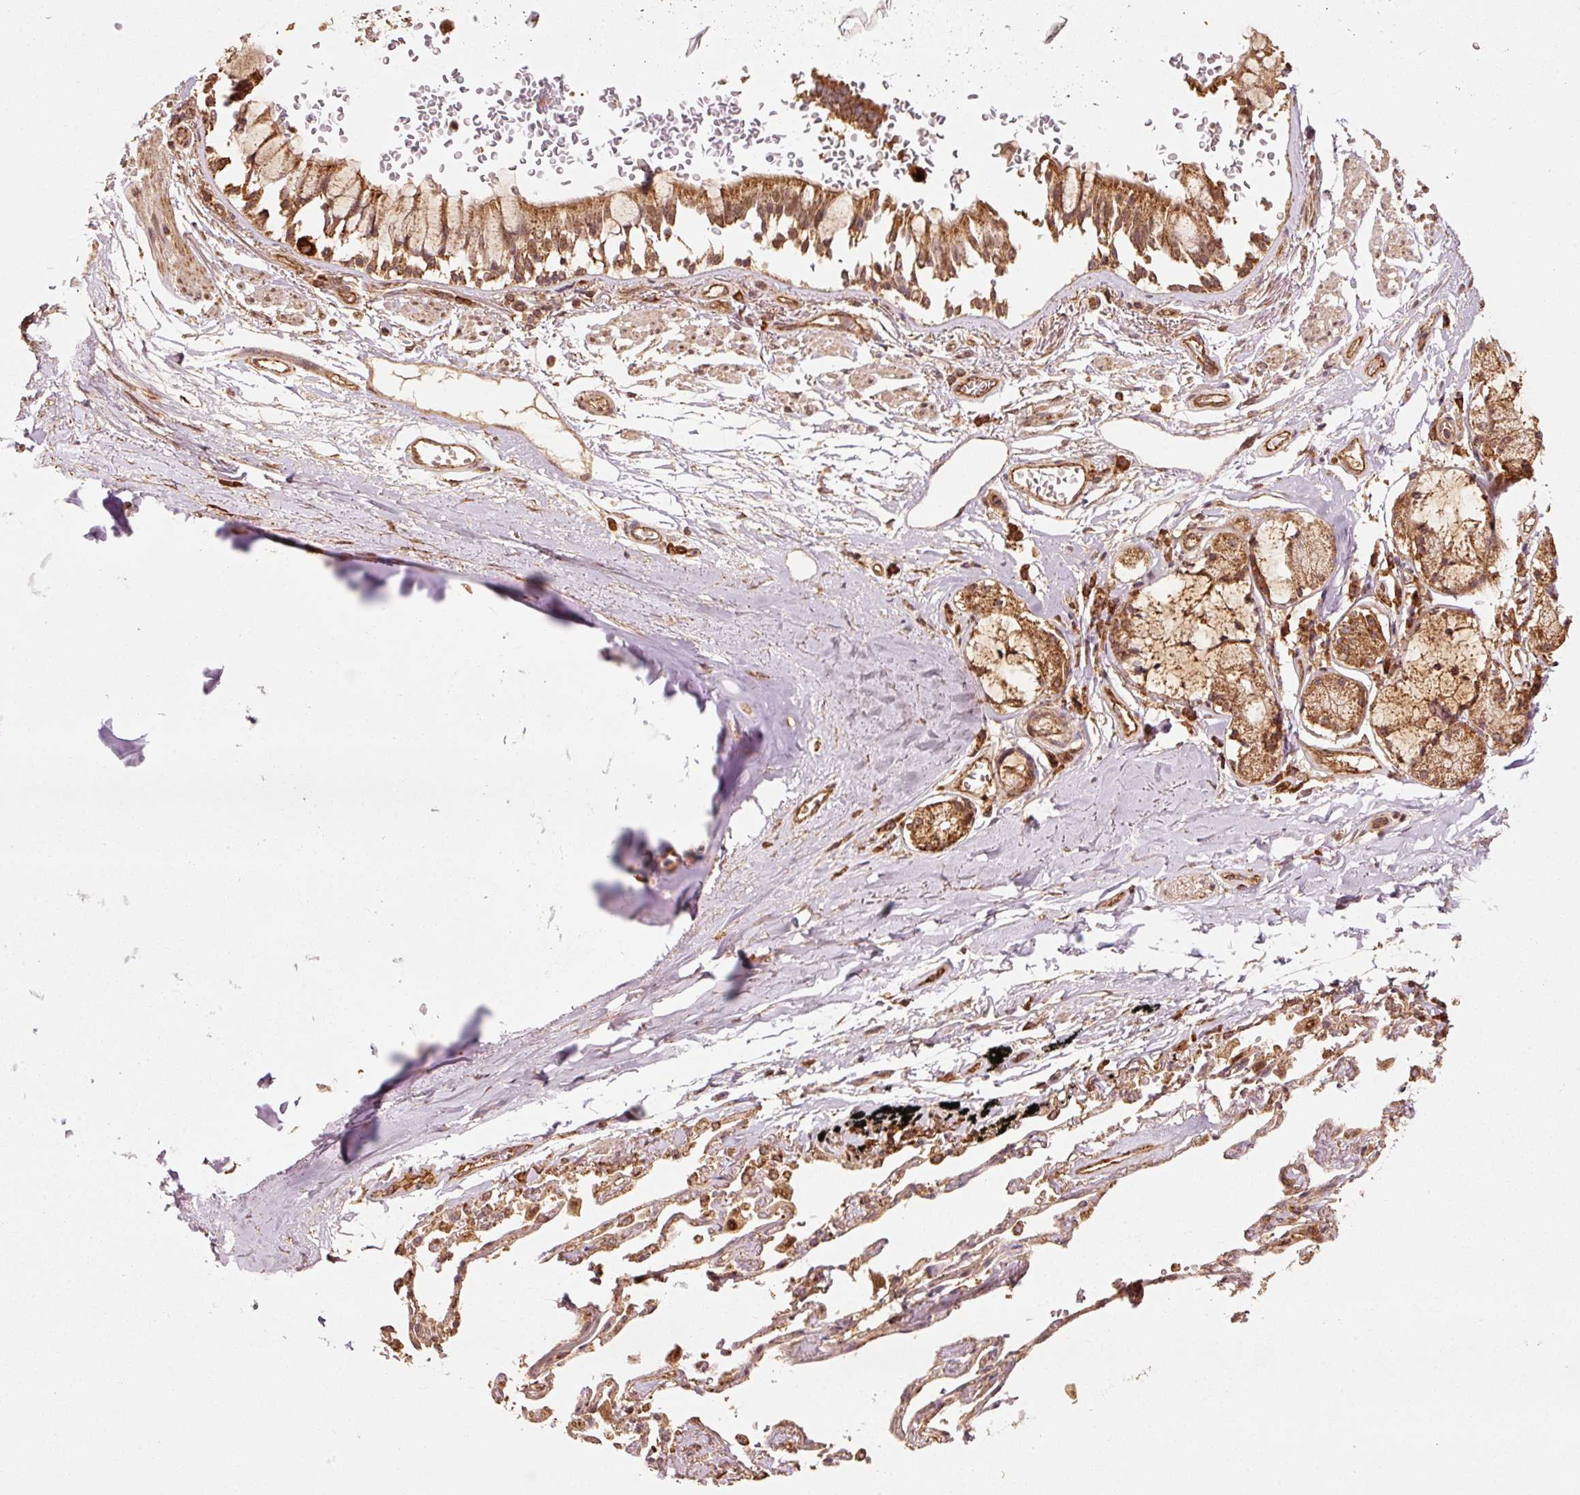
{"staining": {"intensity": "moderate", "quantity": ">75%", "location": "cytoplasmic/membranous"}, "tissue": "bronchus", "cell_type": "Respiratory epithelial cells", "image_type": "normal", "snomed": [{"axis": "morphology", "description": "Normal tissue, NOS"}, {"axis": "topography", "description": "Bronchus"}], "caption": "Protein staining of unremarkable bronchus shows moderate cytoplasmic/membranous expression in approximately >75% of respiratory epithelial cells.", "gene": "MRPL16", "patient": {"sex": "male", "age": 70}}